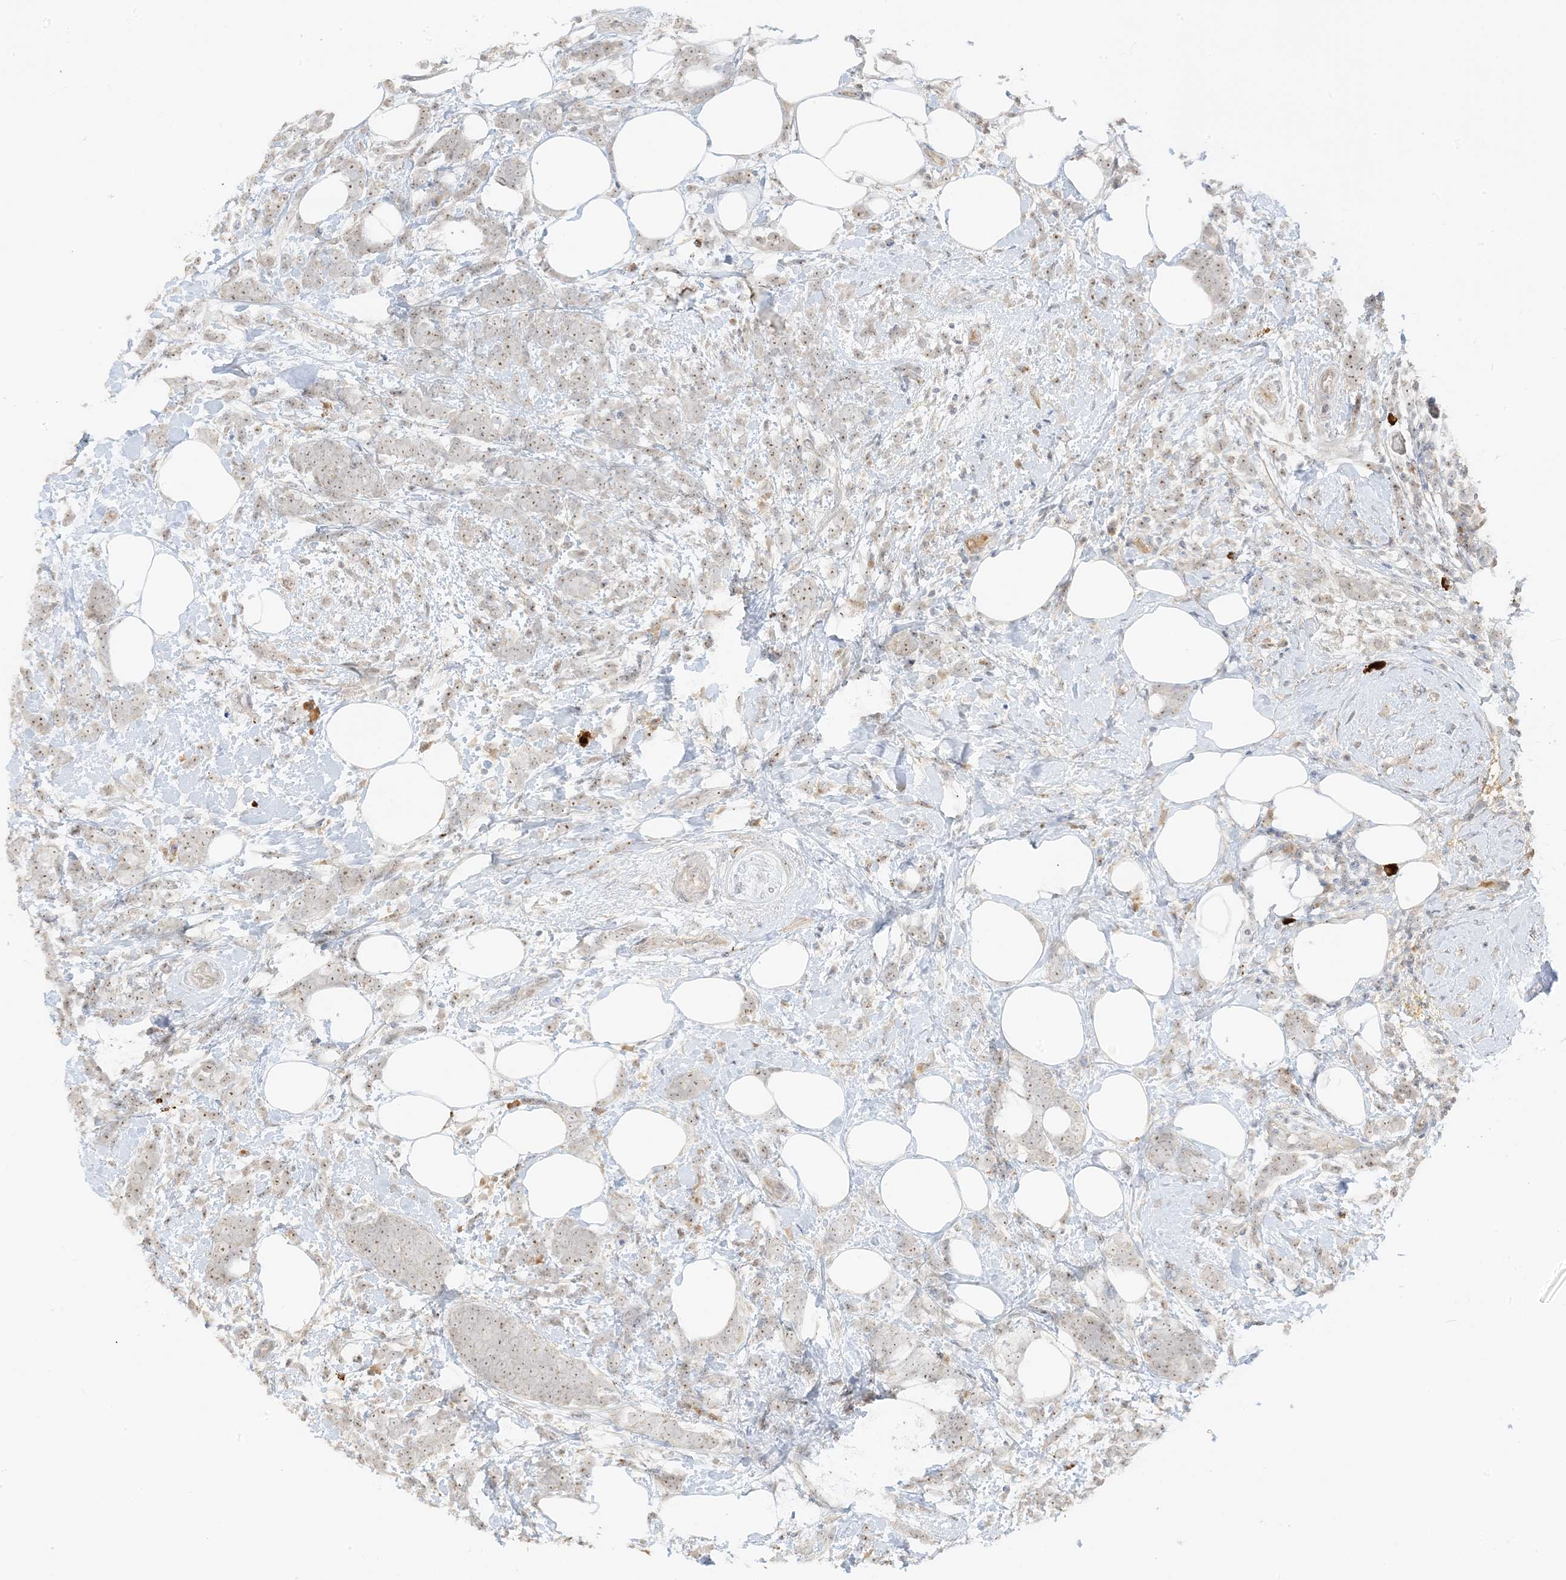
{"staining": {"intensity": "moderate", "quantity": ">75%", "location": "nuclear"}, "tissue": "breast cancer", "cell_type": "Tumor cells", "image_type": "cancer", "snomed": [{"axis": "morphology", "description": "Lobular carcinoma"}, {"axis": "topography", "description": "Breast"}], "caption": "About >75% of tumor cells in human breast cancer display moderate nuclear protein expression as visualized by brown immunohistochemical staining.", "gene": "ETAA1", "patient": {"sex": "female", "age": 58}}